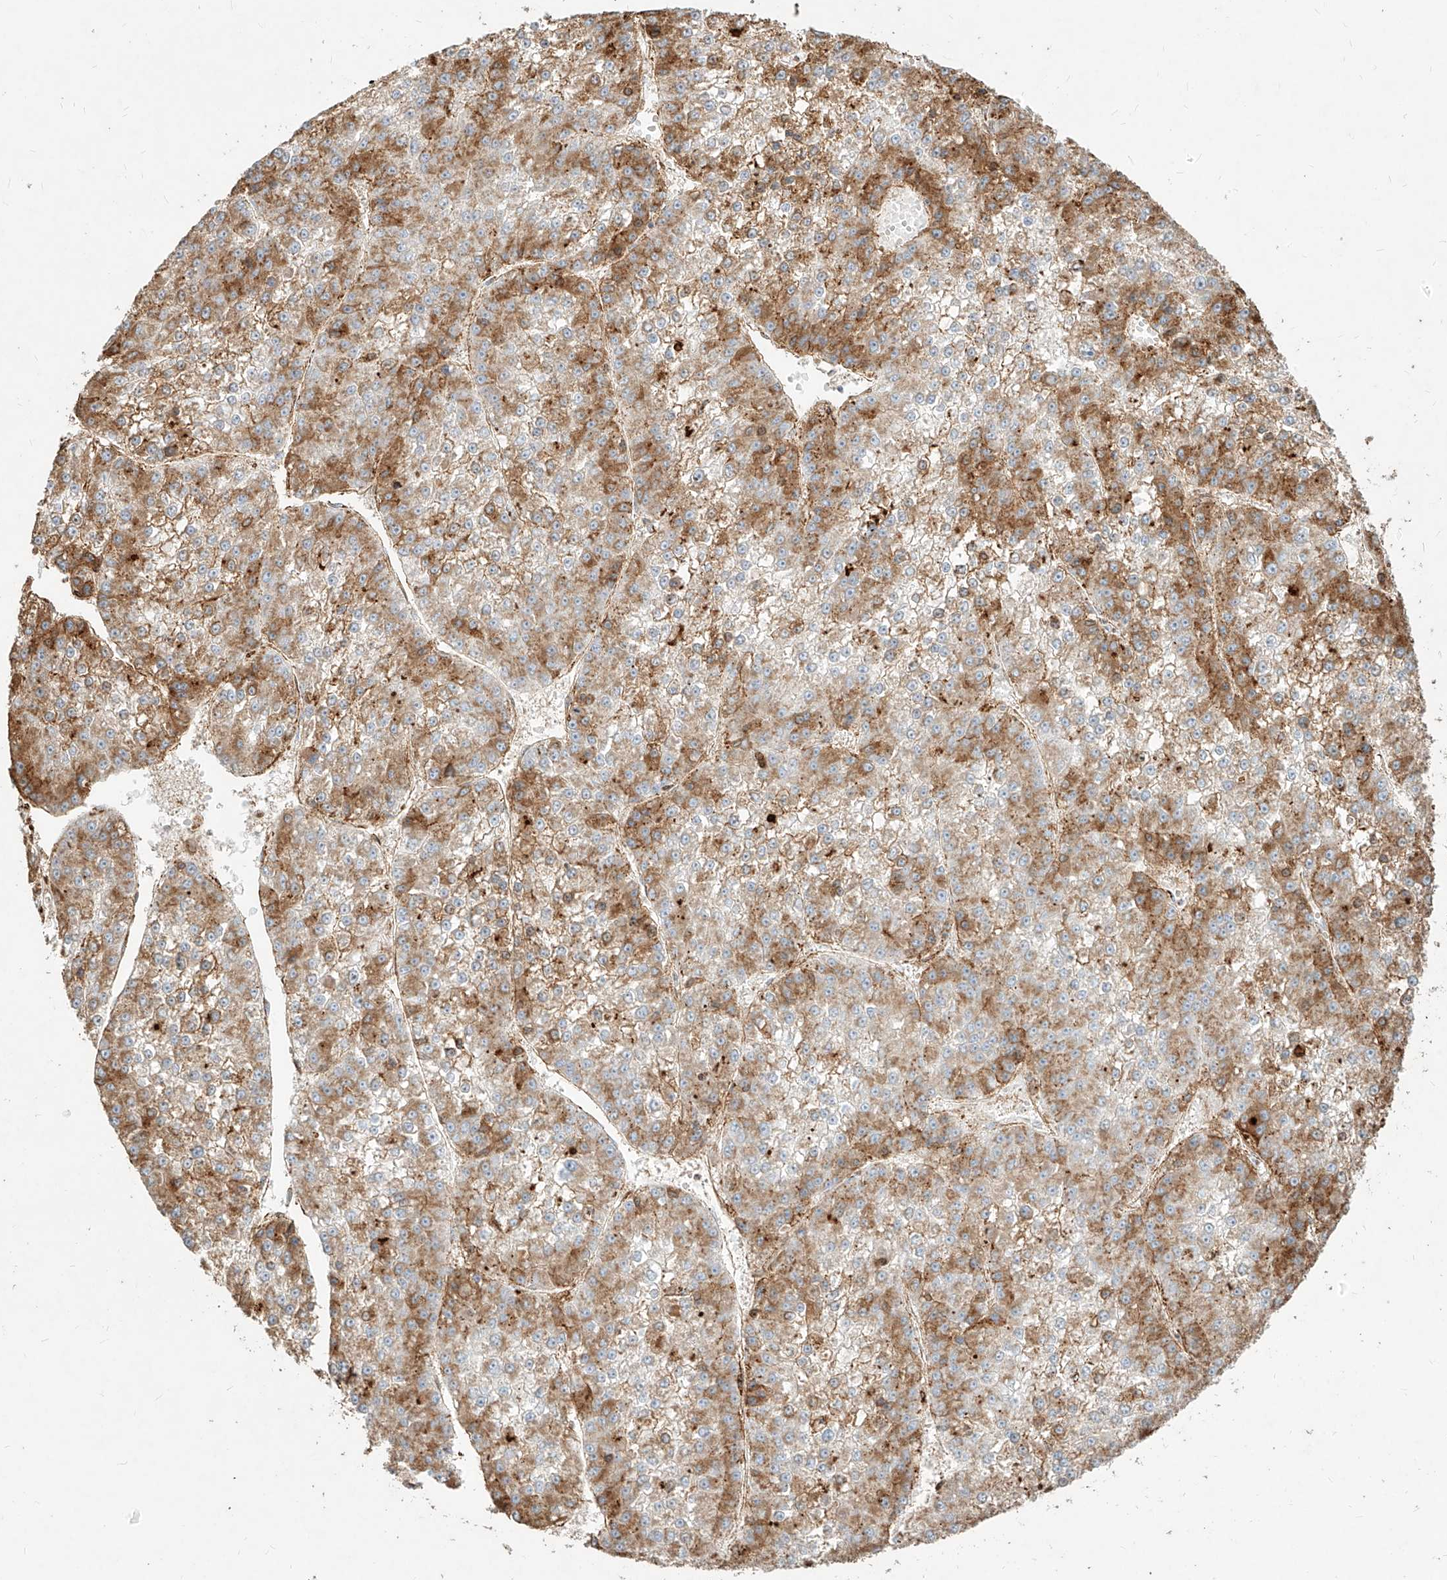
{"staining": {"intensity": "moderate", "quantity": ">75%", "location": "cytoplasmic/membranous"}, "tissue": "liver cancer", "cell_type": "Tumor cells", "image_type": "cancer", "snomed": [{"axis": "morphology", "description": "Carcinoma, Hepatocellular, NOS"}, {"axis": "topography", "description": "Liver"}], "caption": "A brown stain shows moderate cytoplasmic/membranous staining of a protein in hepatocellular carcinoma (liver) tumor cells. The staining was performed using DAB, with brown indicating positive protein expression. Nuclei are stained blue with hematoxylin.", "gene": "MTX2", "patient": {"sex": "female", "age": 73}}